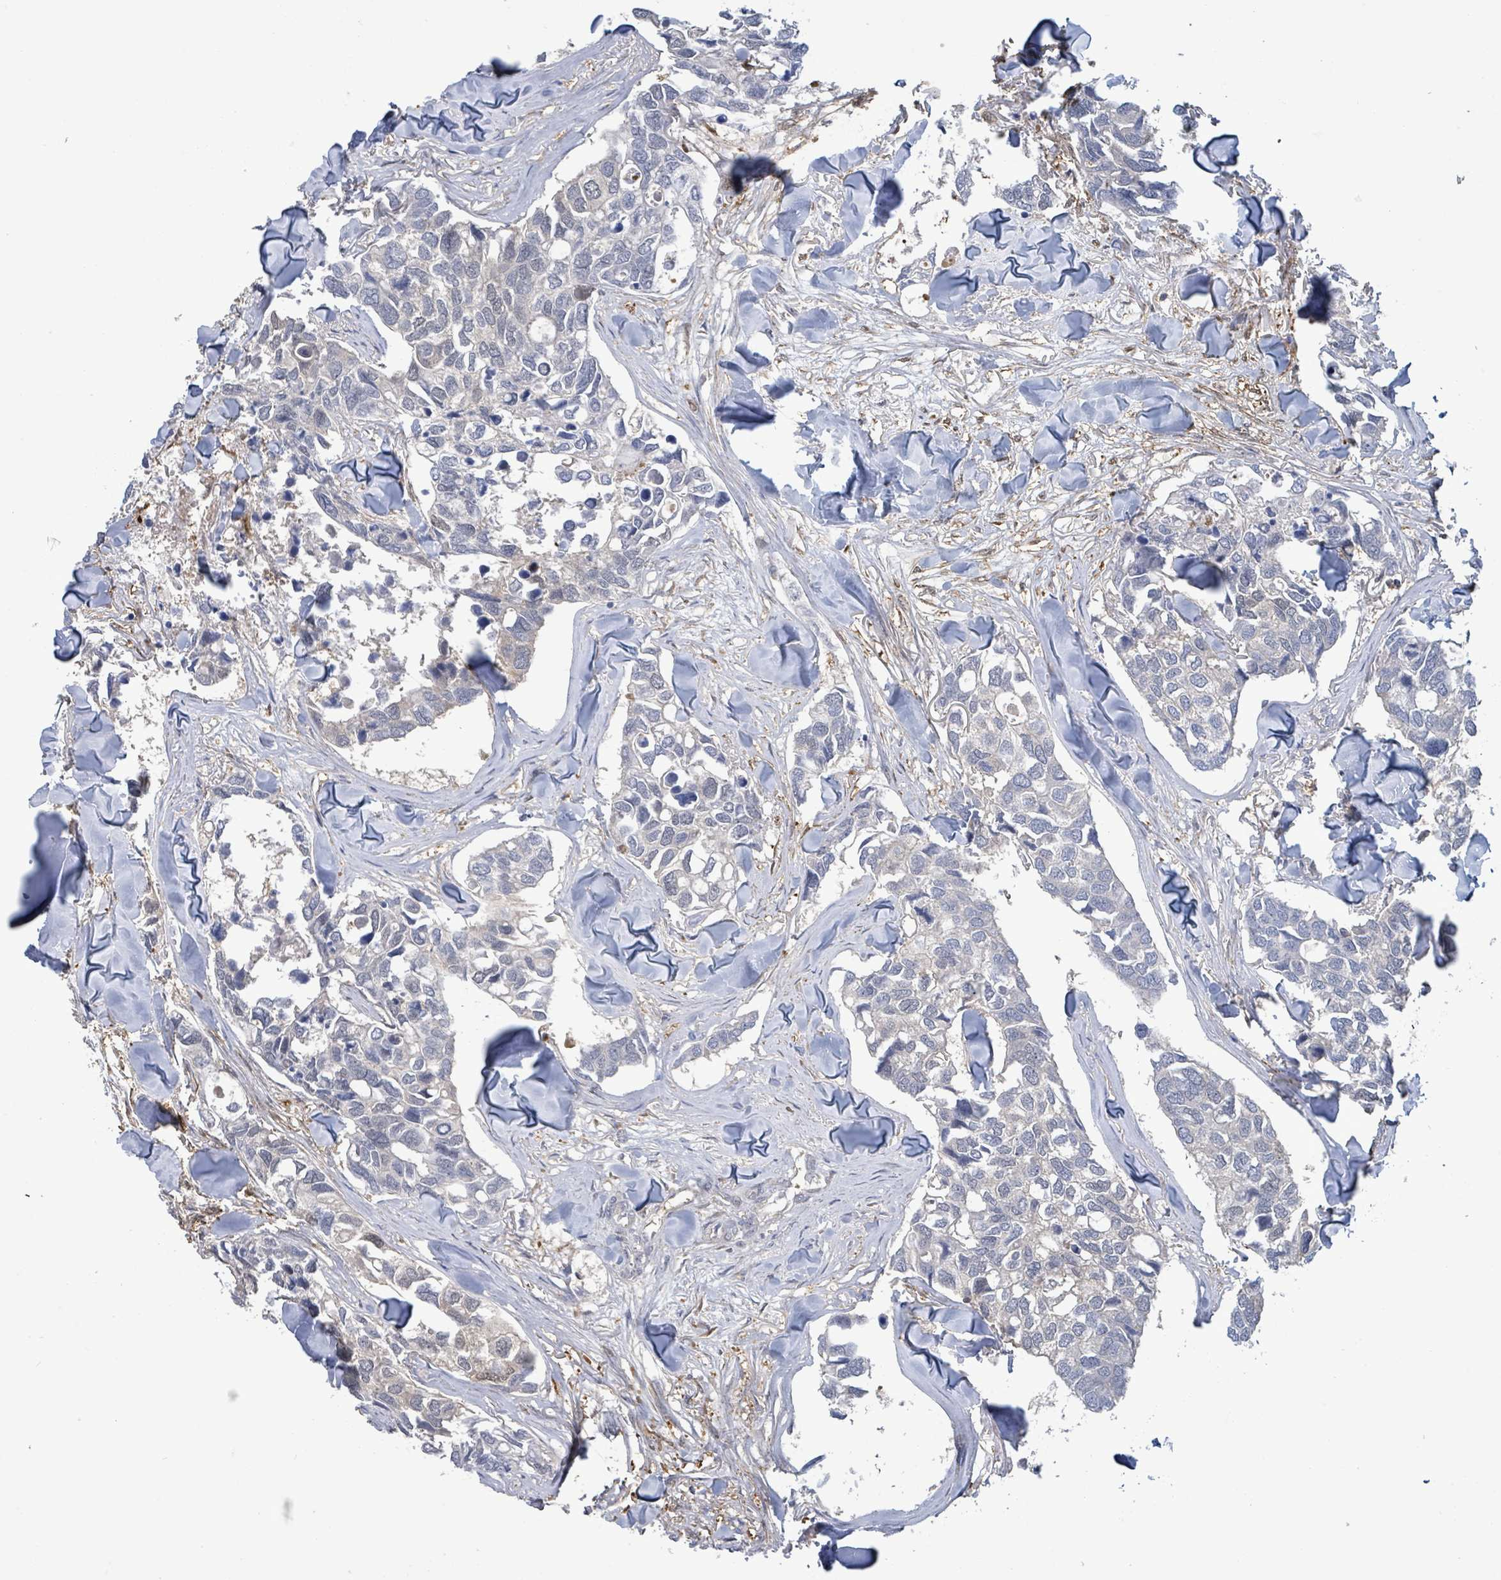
{"staining": {"intensity": "negative", "quantity": "none", "location": "none"}, "tissue": "breast cancer", "cell_type": "Tumor cells", "image_type": "cancer", "snomed": [{"axis": "morphology", "description": "Duct carcinoma"}, {"axis": "topography", "description": "Breast"}], "caption": "Micrograph shows no protein staining in tumor cells of breast intraductal carcinoma tissue.", "gene": "PGAM1", "patient": {"sex": "female", "age": 83}}